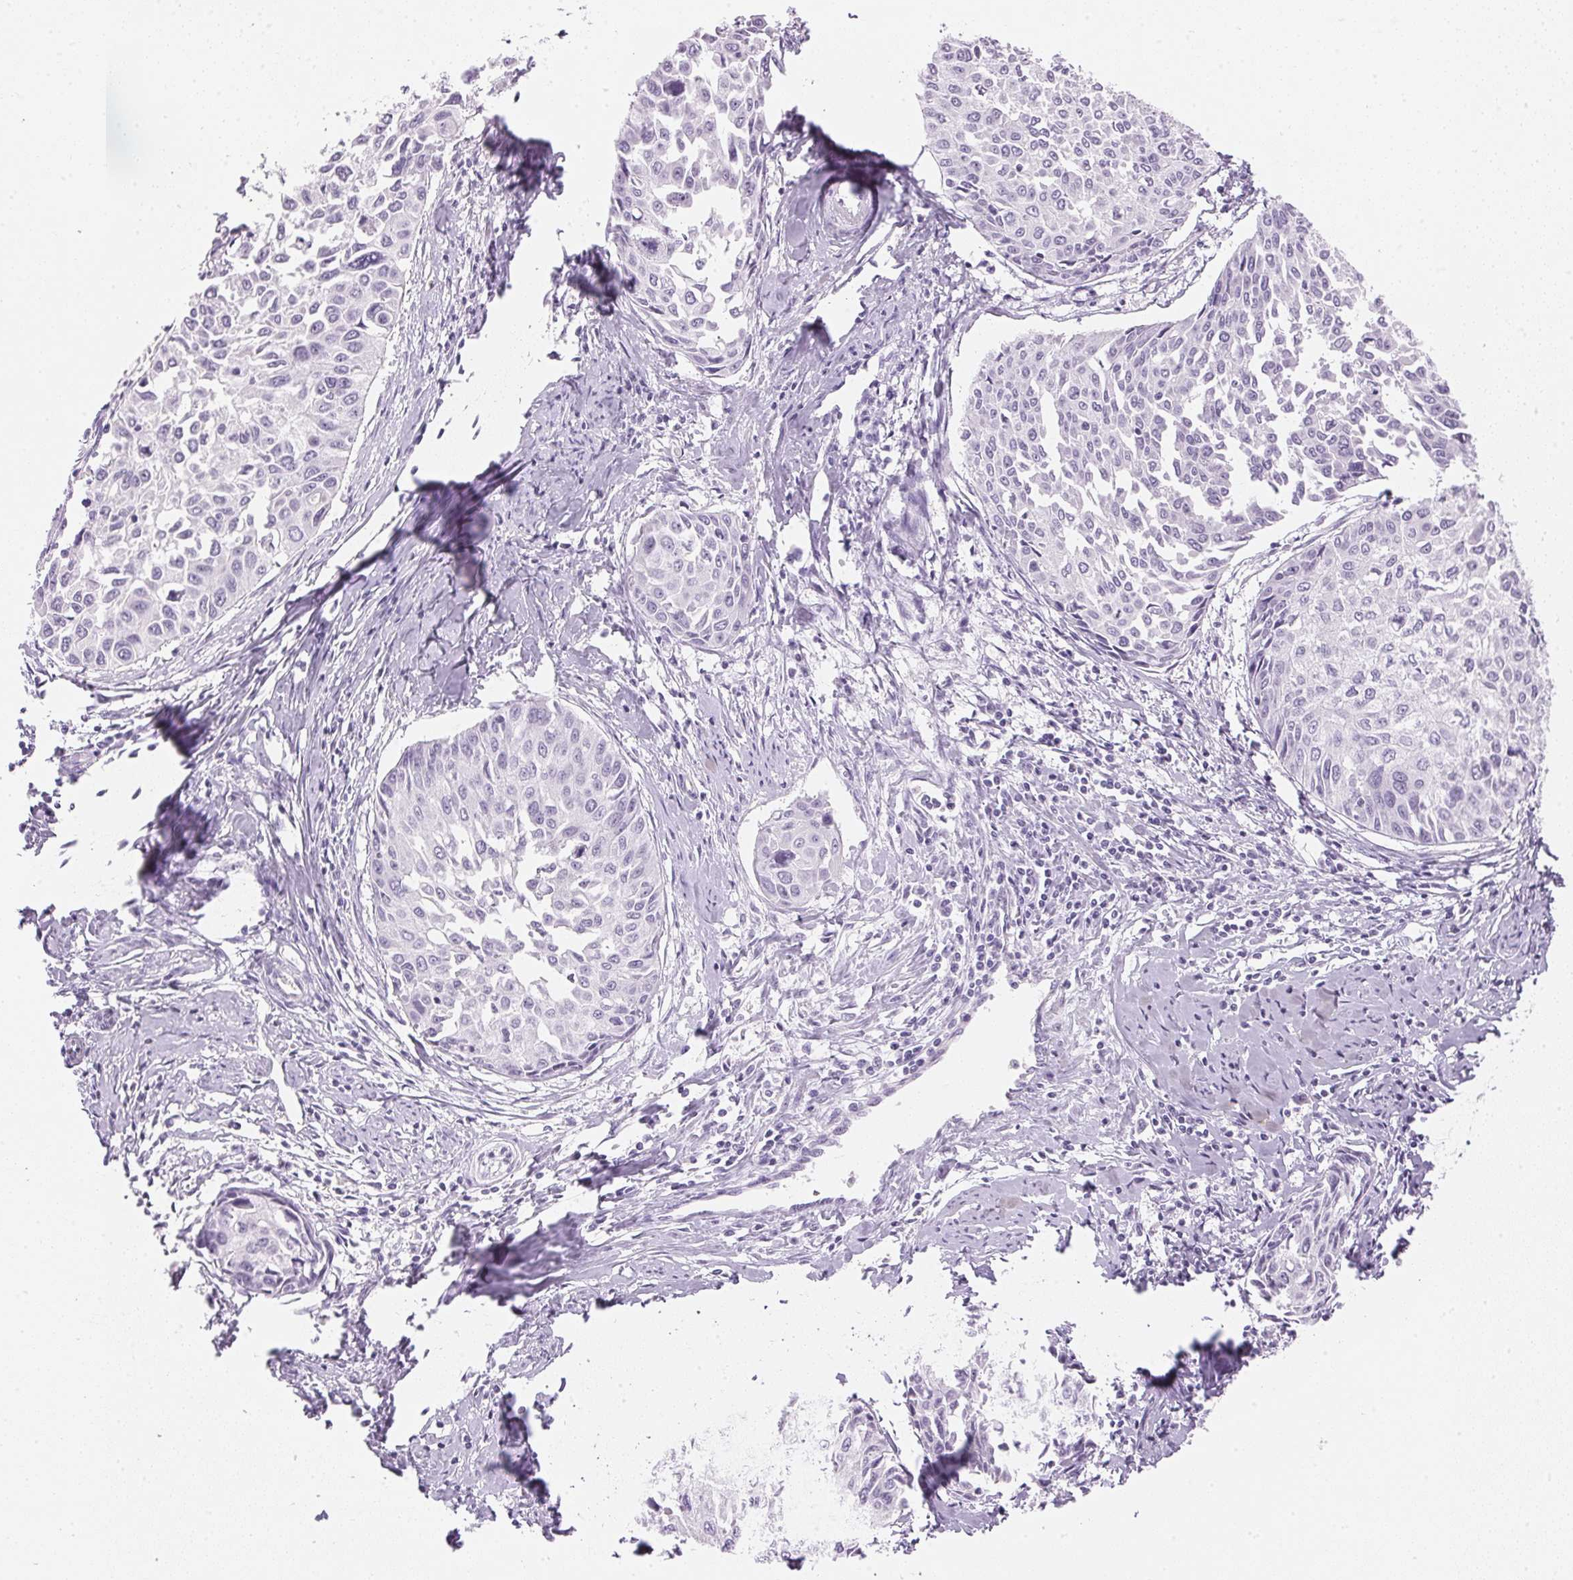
{"staining": {"intensity": "negative", "quantity": "none", "location": "none"}, "tissue": "cervical cancer", "cell_type": "Tumor cells", "image_type": "cancer", "snomed": [{"axis": "morphology", "description": "Squamous cell carcinoma, NOS"}, {"axis": "topography", "description": "Cervix"}], "caption": "Protein analysis of squamous cell carcinoma (cervical) exhibits no significant staining in tumor cells.", "gene": "IGFBP1", "patient": {"sex": "female", "age": 50}}